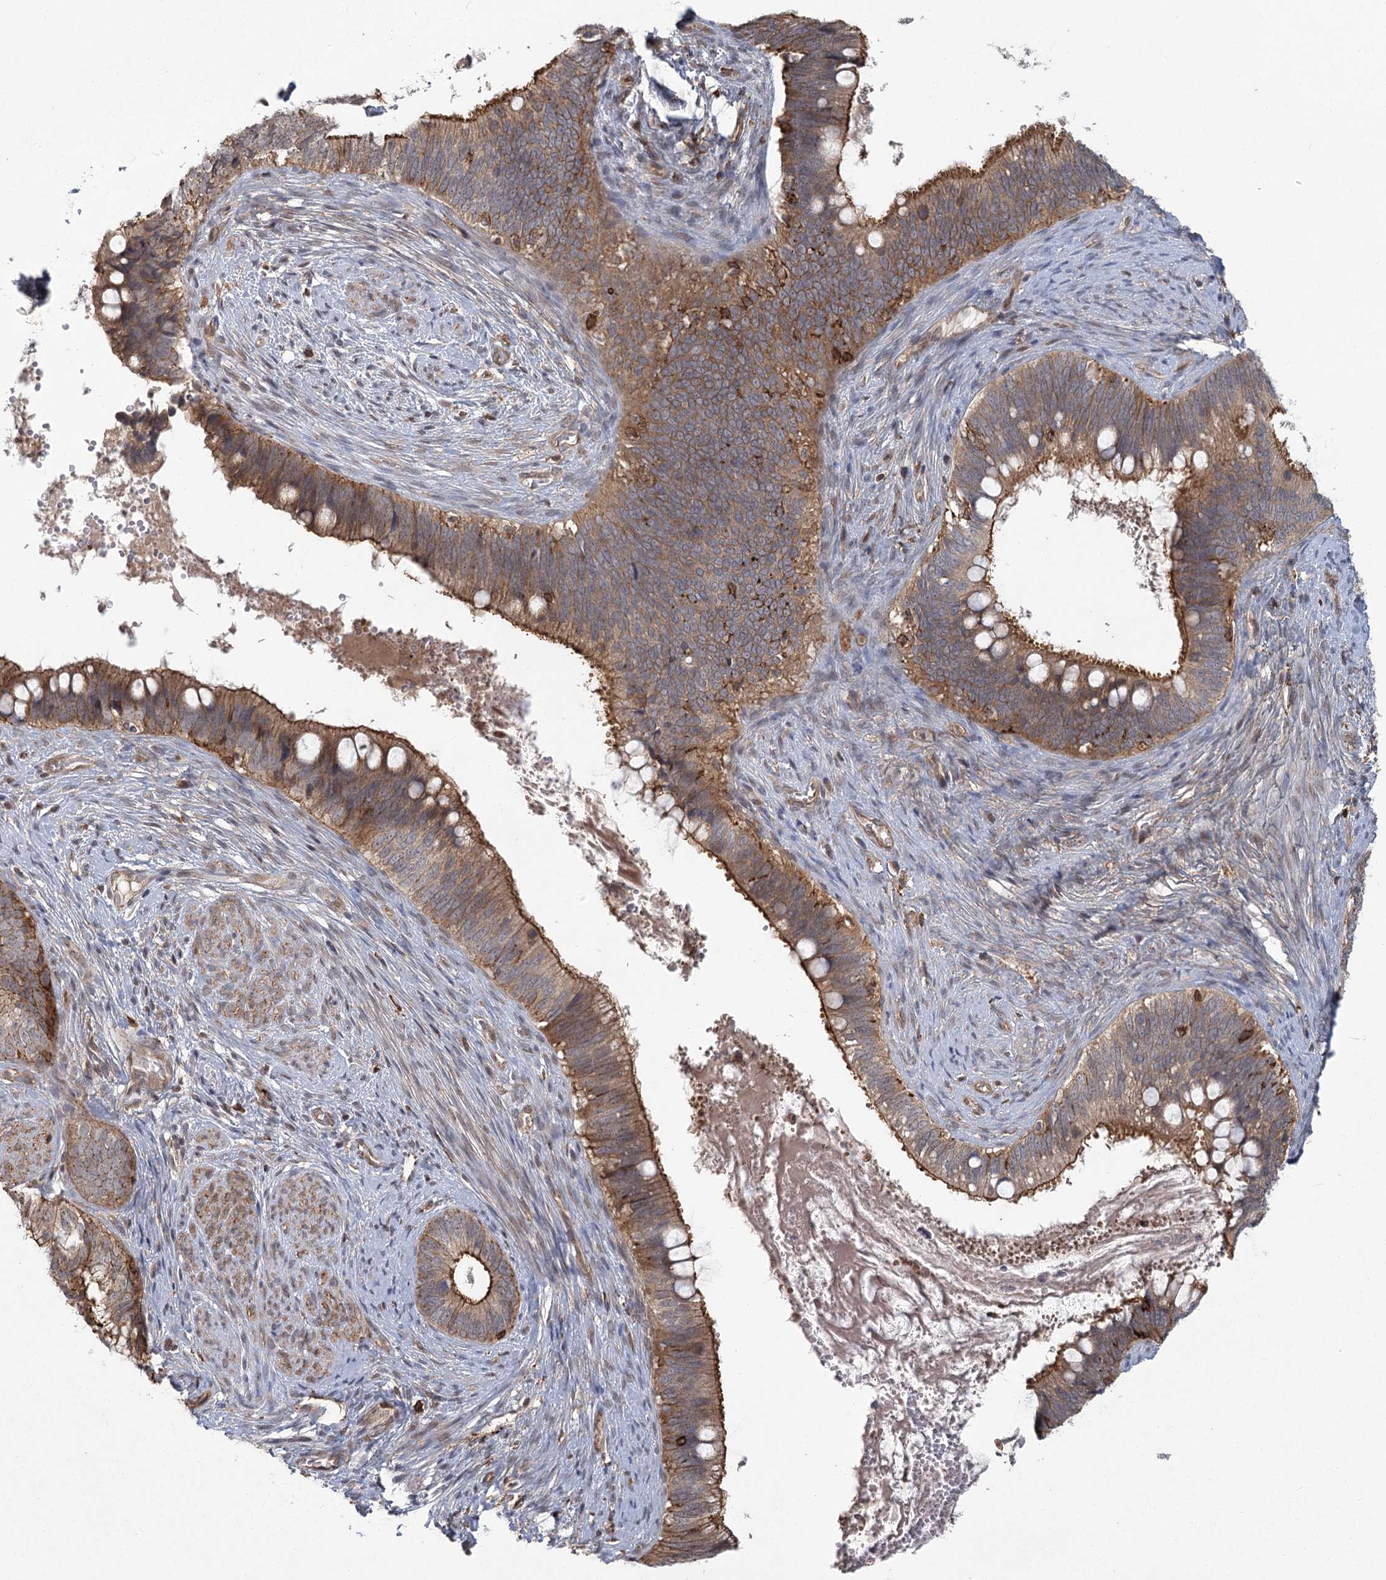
{"staining": {"intensity": "moderate", "quantity": "25%-75%", "location": "cytoplasmic/membranous"}, "tissue": "cervical cancer", "cell_type": "Tumor cells", "image_type": "cancer", "snomed": [{"axis": "morphology", "description": "Adenocarcinoma, NOS"}, {"axis": "topography", "description": "Cervix"}], "caption": "Immunohistochemical staining of cervical cancer (adenocarcinoma) shows moderate cytoplasmic/membranous protein positivity in about 25%-75% of tumor cells.", "gene": "MEPE", "patient": {"sex": "female", "age": 42}}